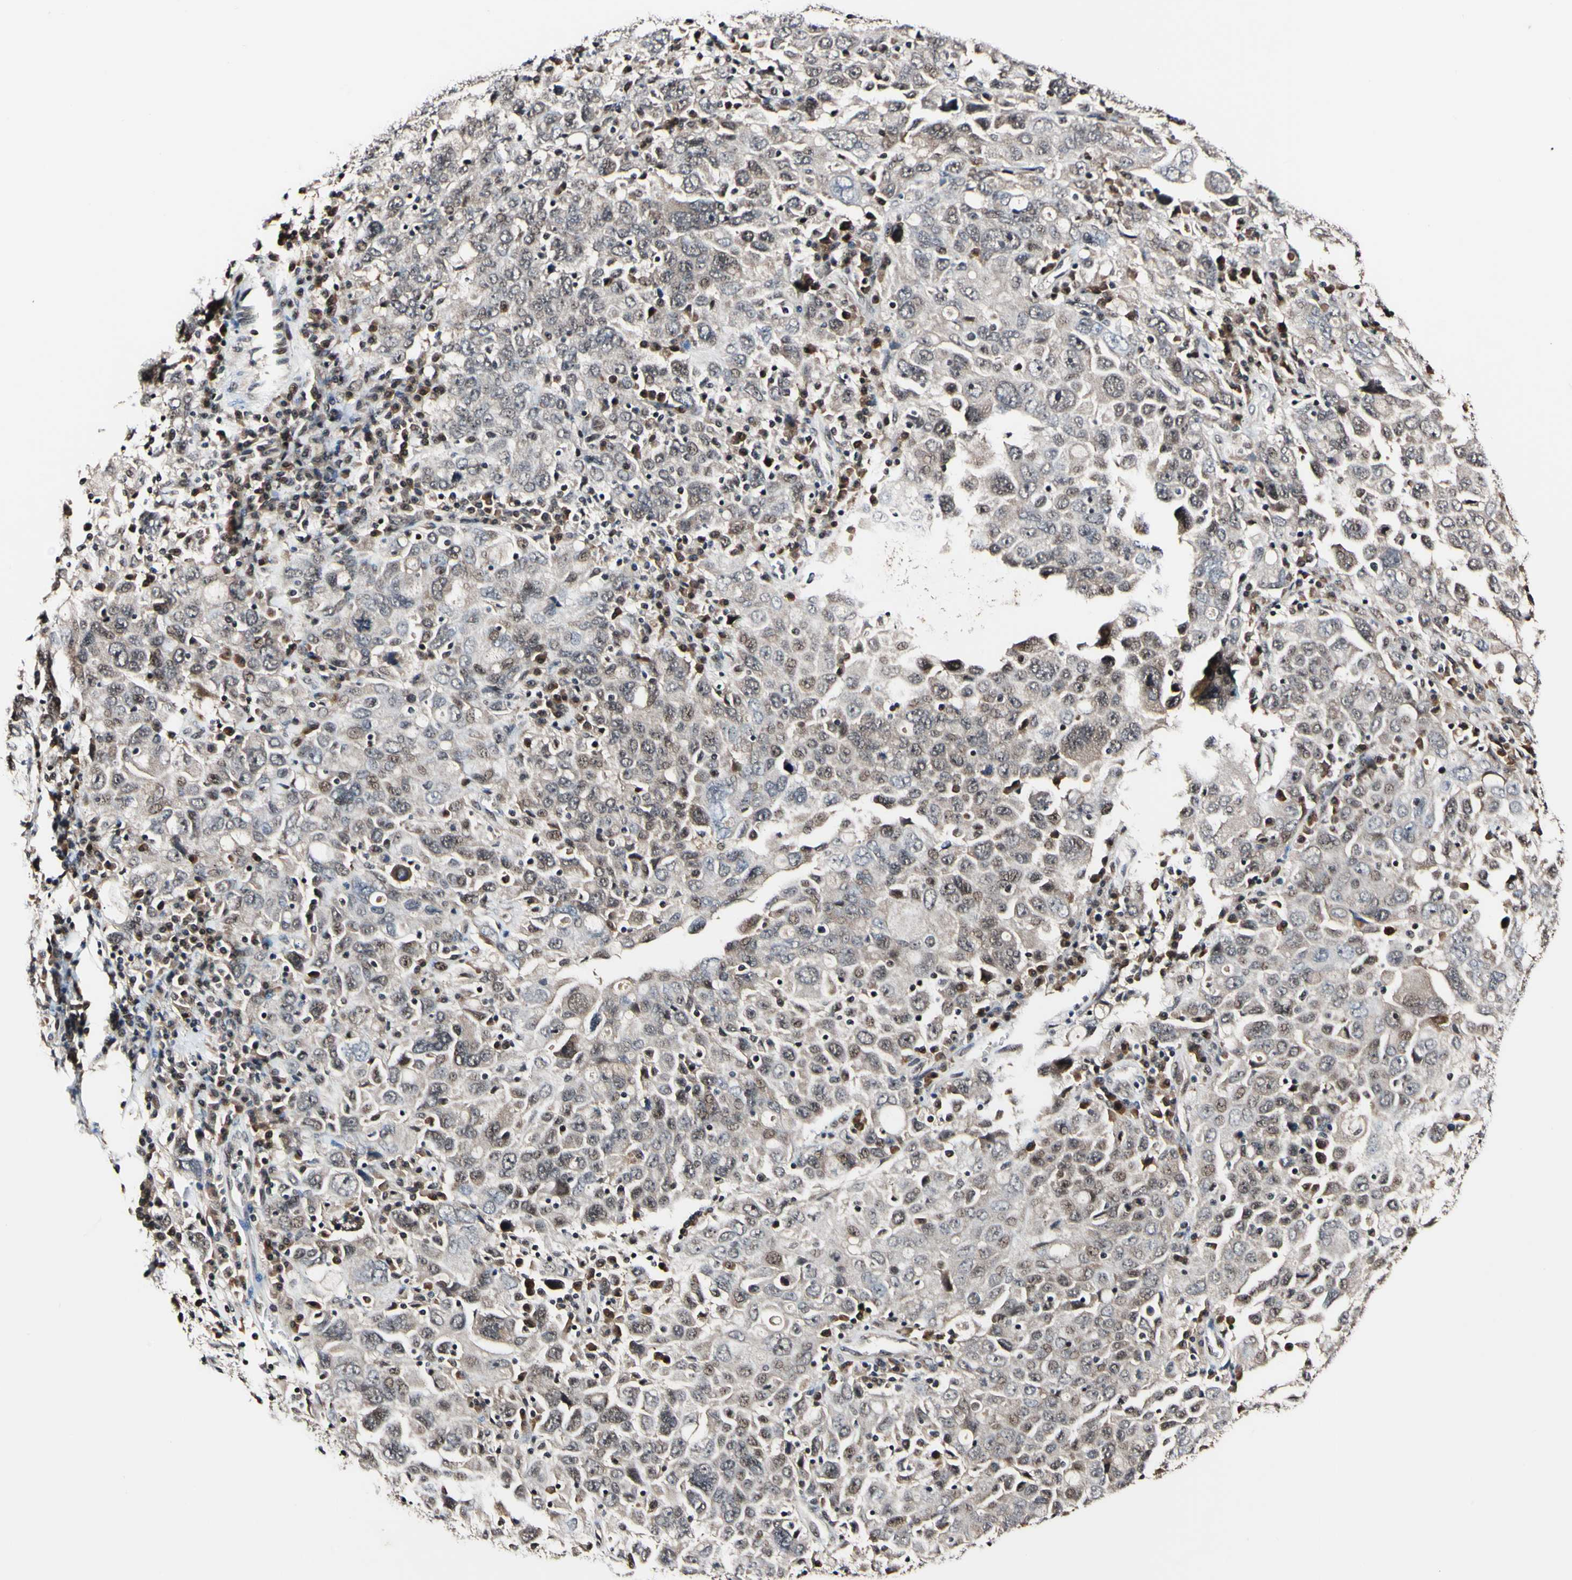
{"staining": {"intensity": "moderate", "quantity": ">75%", "location": "cytoplasmic/membranous,nuclear"}, "tissue": "ovarian cancer", "cell_type": "Tumor cells", "image_type": "cancer", "snomed": [{"axis": "morphology", "description": "Carcinoma, endometroid"}, {"axis": "topography", "description": "Ovary"}], "caption": "Protein analysis of endometroid carcinoma (ovarian) tissue exhibits moderate cytoplasmic/membranous and nuclear positivity in about >75% of tumor cells.", "gene": "PSMD10", "patient": {"sex": "female", "age": 62}}